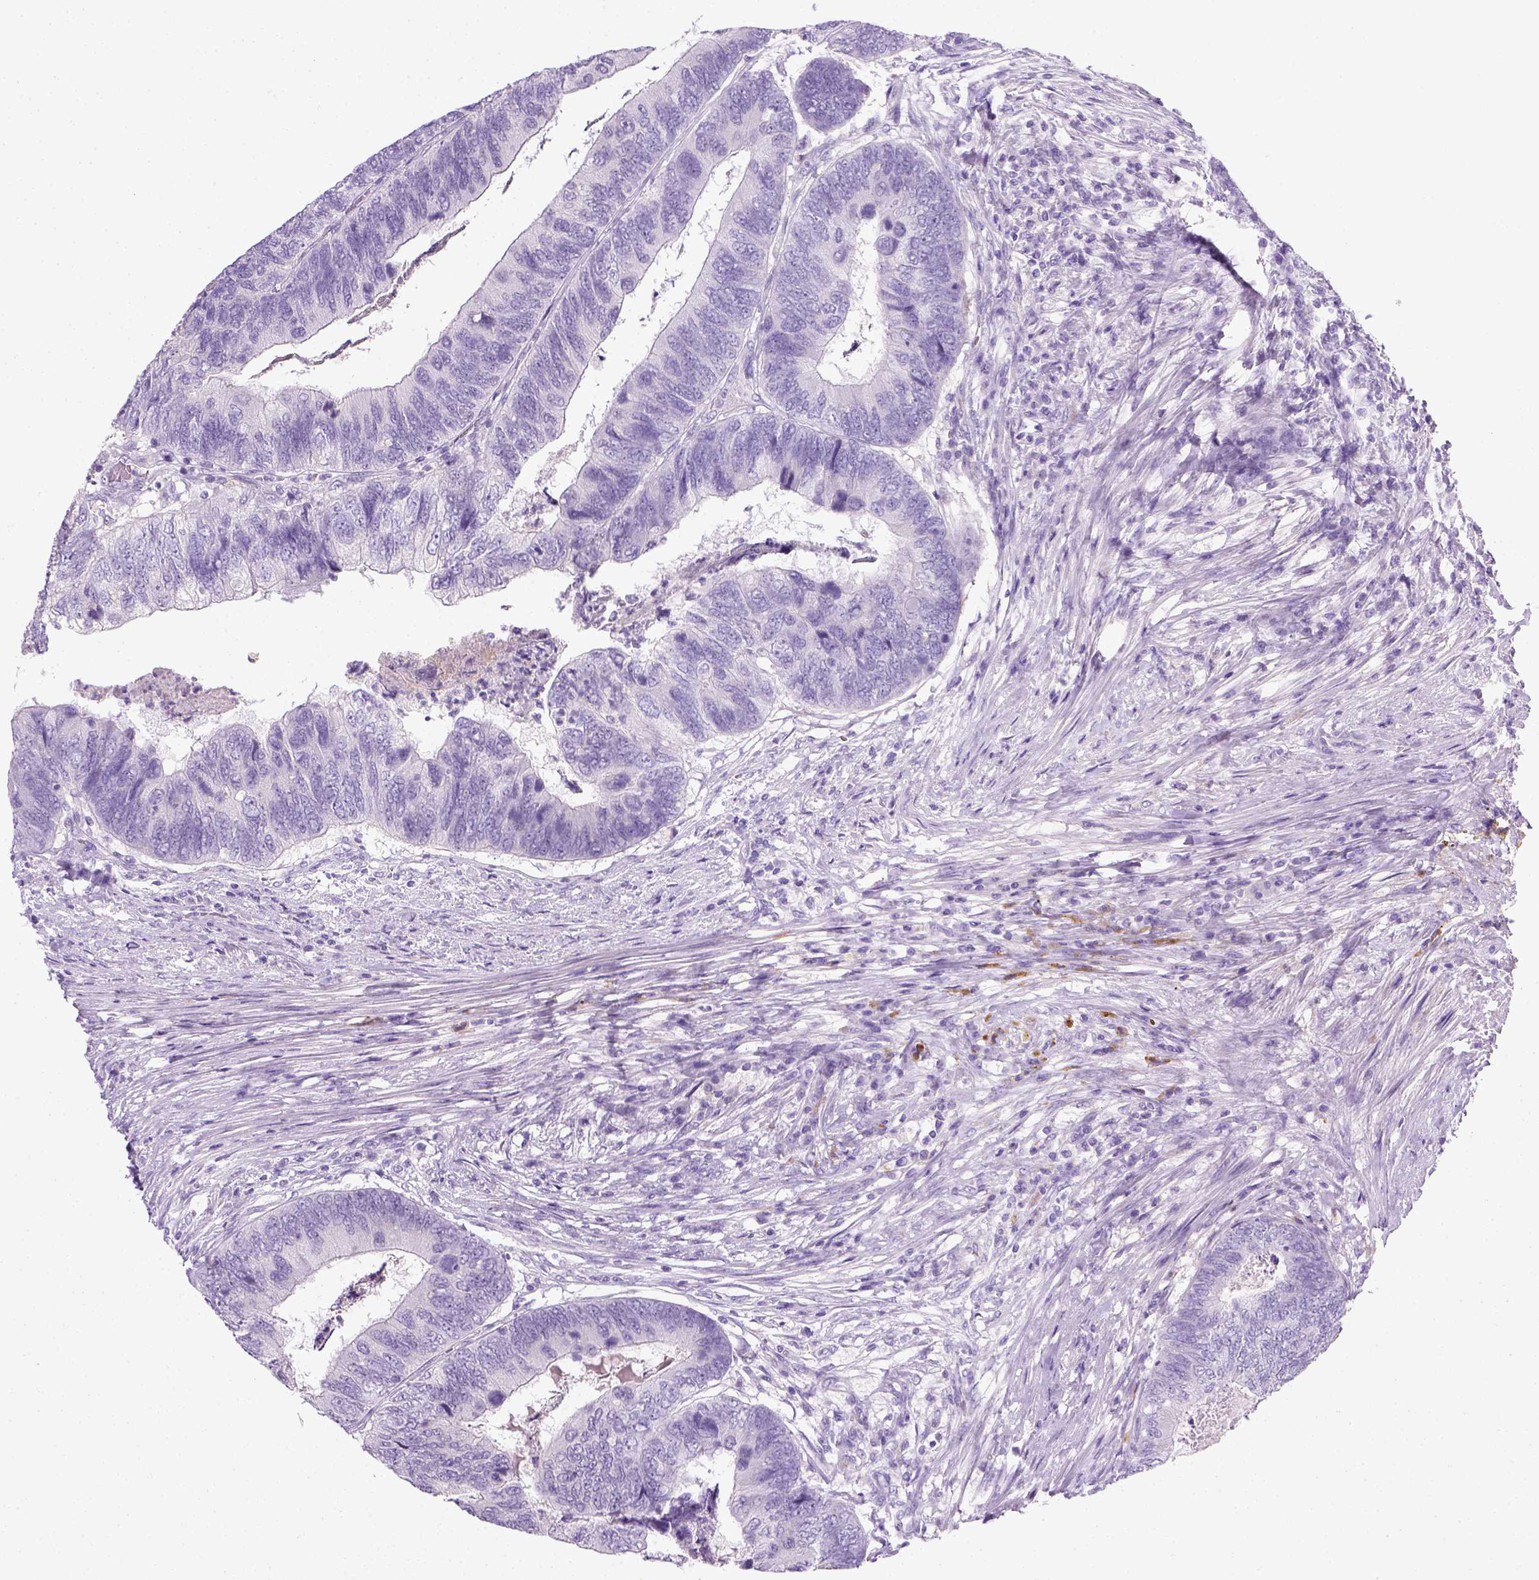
{"staining": {"intensity": "negative", "quantity": "none", "location": "none"}, "tissue": "colorectal cancer", "cell_type": "Tumor cells", "image_type": "cancer", "snomed": [{"axis": "morphology", "description": "Adenocarcinoma, NOS"}, {"axis": "topography", "description": "Colon"}], "caption": "A high-resolution image shows immunohistochemistry staining of colorectal cancer (adenocarcinoma), which shows no significant positivity in tumor cells.", "gene": "KRT71", "patient": {"sex": "female", "age": 67}}